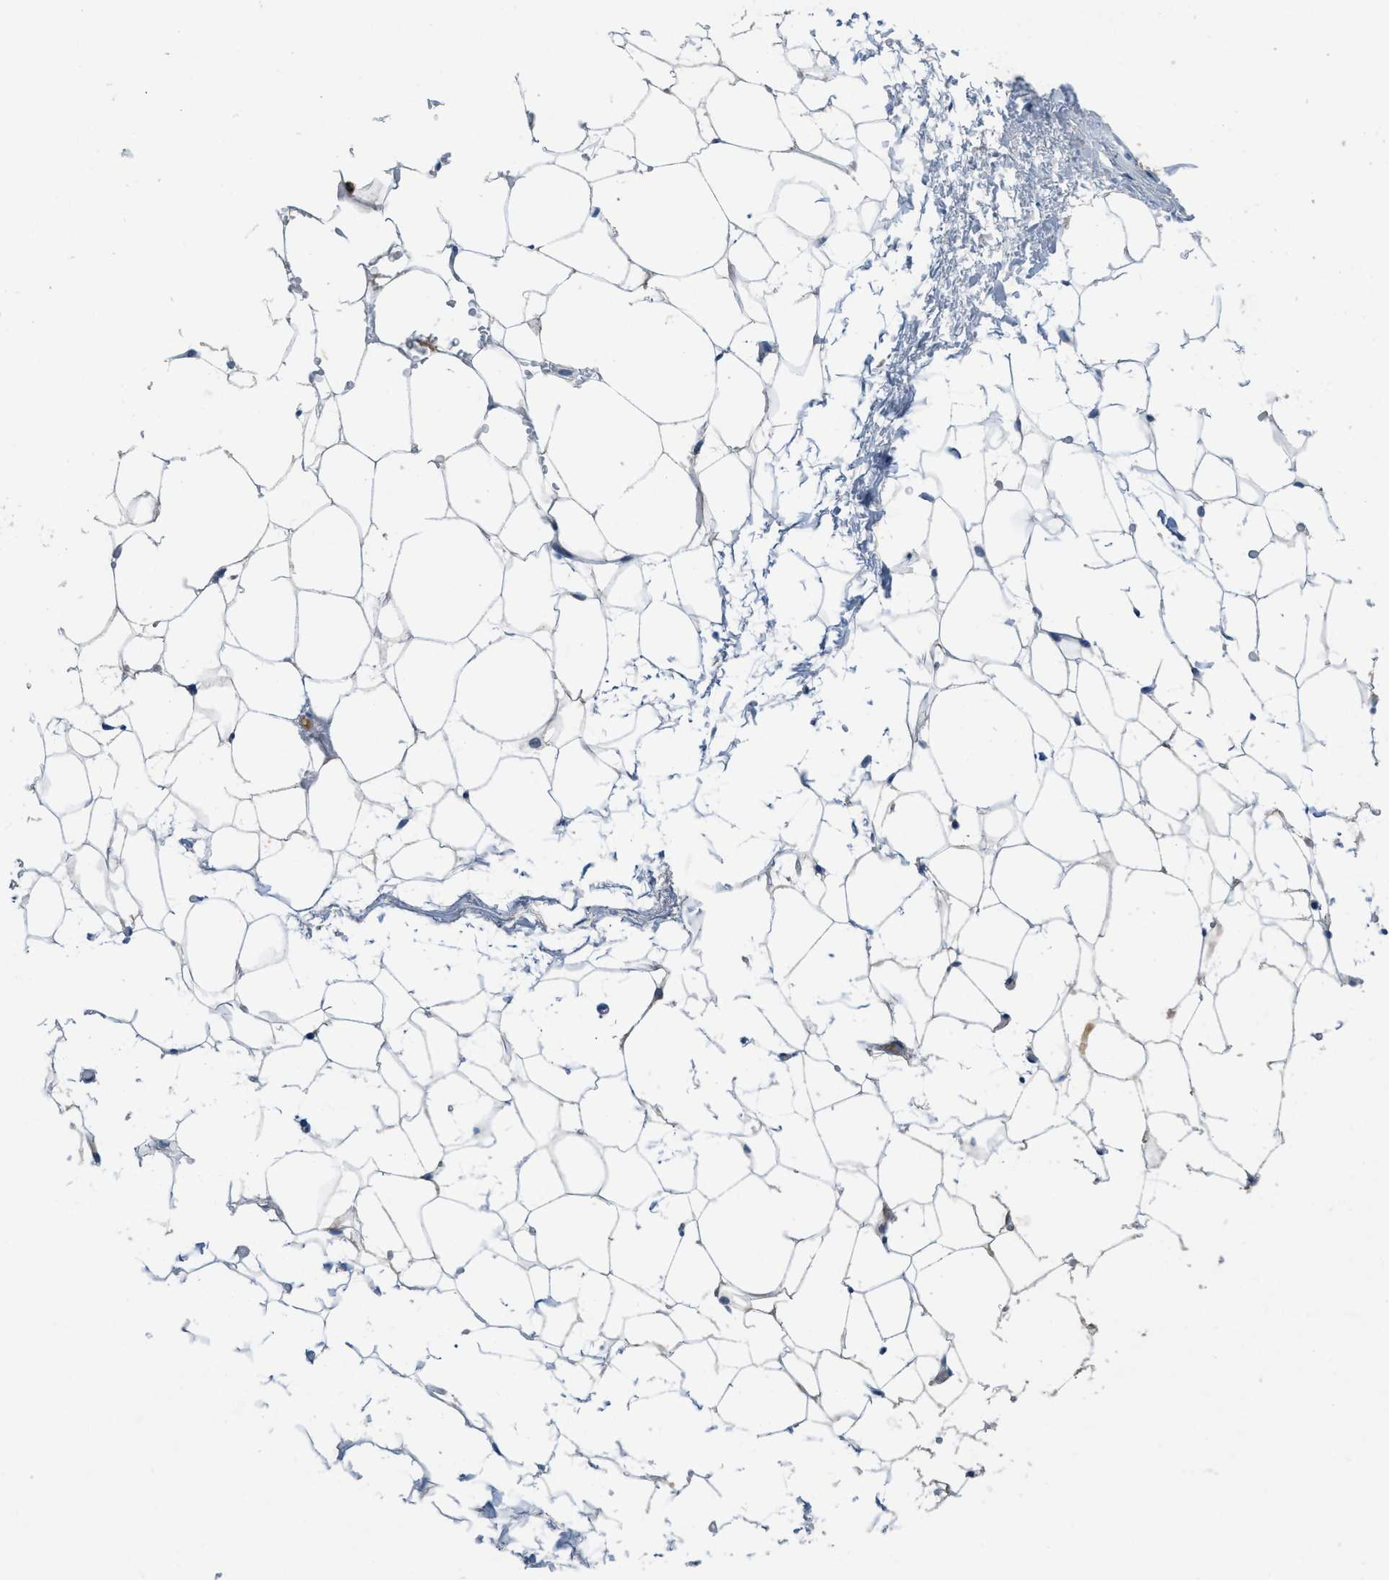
{"staining": {"intensity": "strong", "quantity": "<25%", "location": "cytoplasmic/membranous"}, "tissue": "adipose tissue", "cell_type": "Adipocytes", "image_type": "normal", "snomed": [{"axis": "morphology", "description": "Normal tissue, NOS"}, {"axis": "topography", "description": "Breast"}, {"axis": "topography", "description": "Soft tissue"}], "caption": "Immunohistochemistry staining of unremarkable adipose tissue, which shows medium levels of strong cytoplasmic/membranous expression in about <25% of adipocytes indicating strong cytoplasmic/membranous protein staining. The staining was performed using DAB (3,3'-diaminobenzidine) (brown) for protein detection and nuclei were counterstained in hematoxylin (blue).", "gene": "CRB3", "patient": {"sex": "female", "age": 75}}